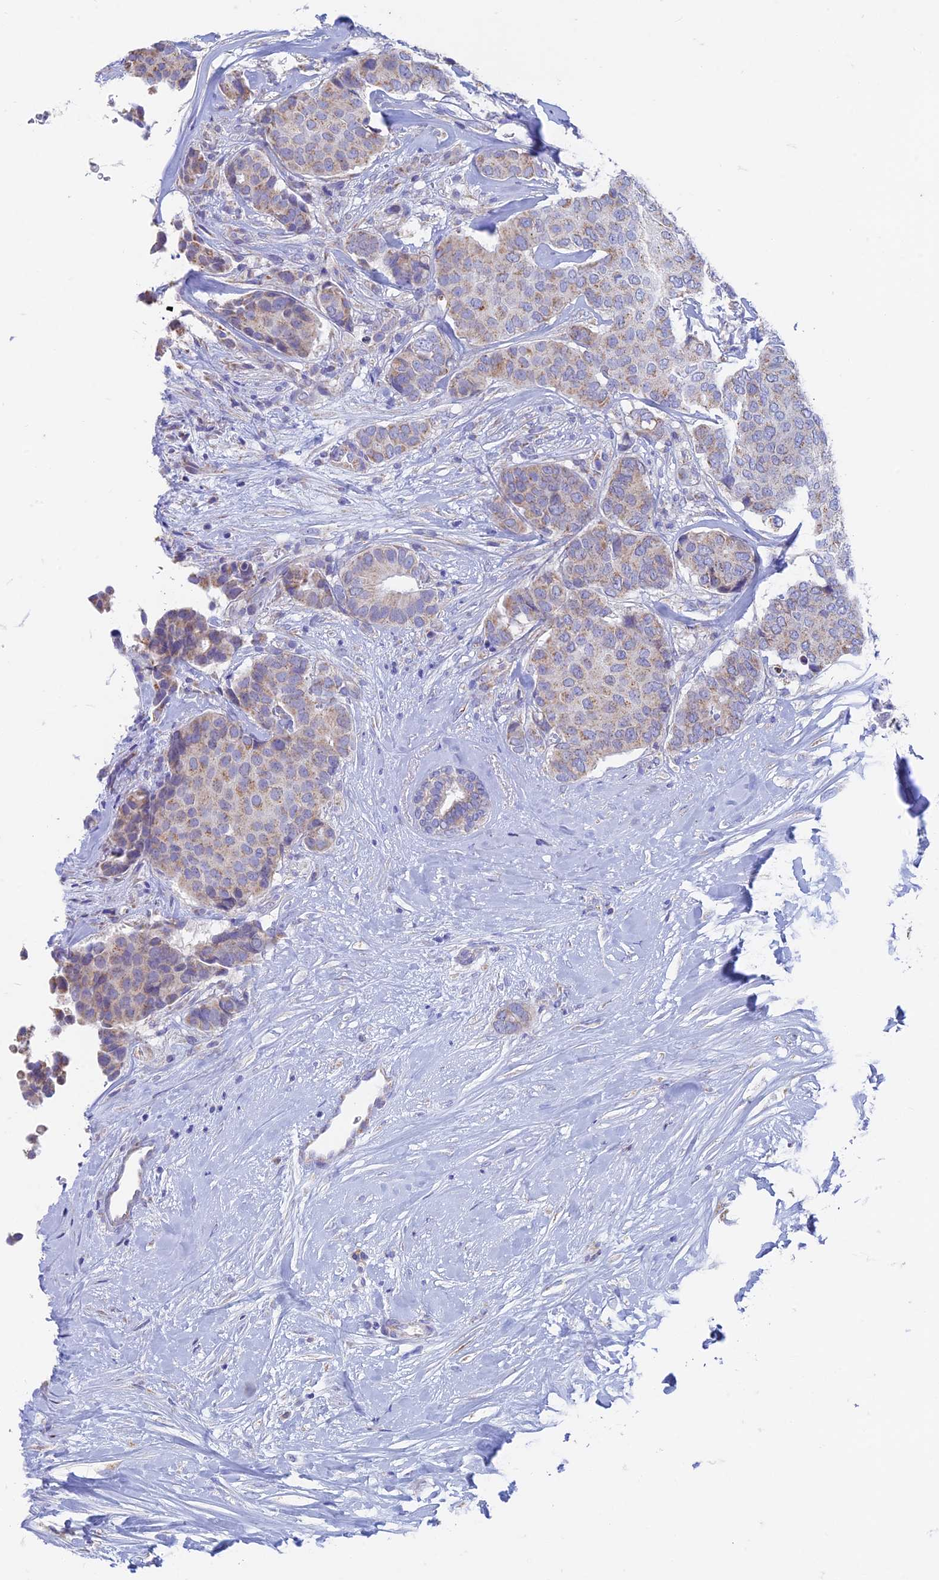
{"staining": {"intensity": "weak", "quantity": "25%-75%", "location": "cytoplasmic/membranous"}, "tissue": "breast cancer", "cell_type": "Tumor cells", "image_type": "cancer", "snomed": [{"axis": "morphology", "description": "Duct carcinoma"}, {"axis": "topography", "description": "Breast"}], "caption": "This is an image of IHC staining of breast infiltrating ductal carcinoma, which shows weak expression in the cytoplasmic/membranous of tumor cells.", "gene": "ZNF181", "patient": {"sex": "female", "age": 75}}